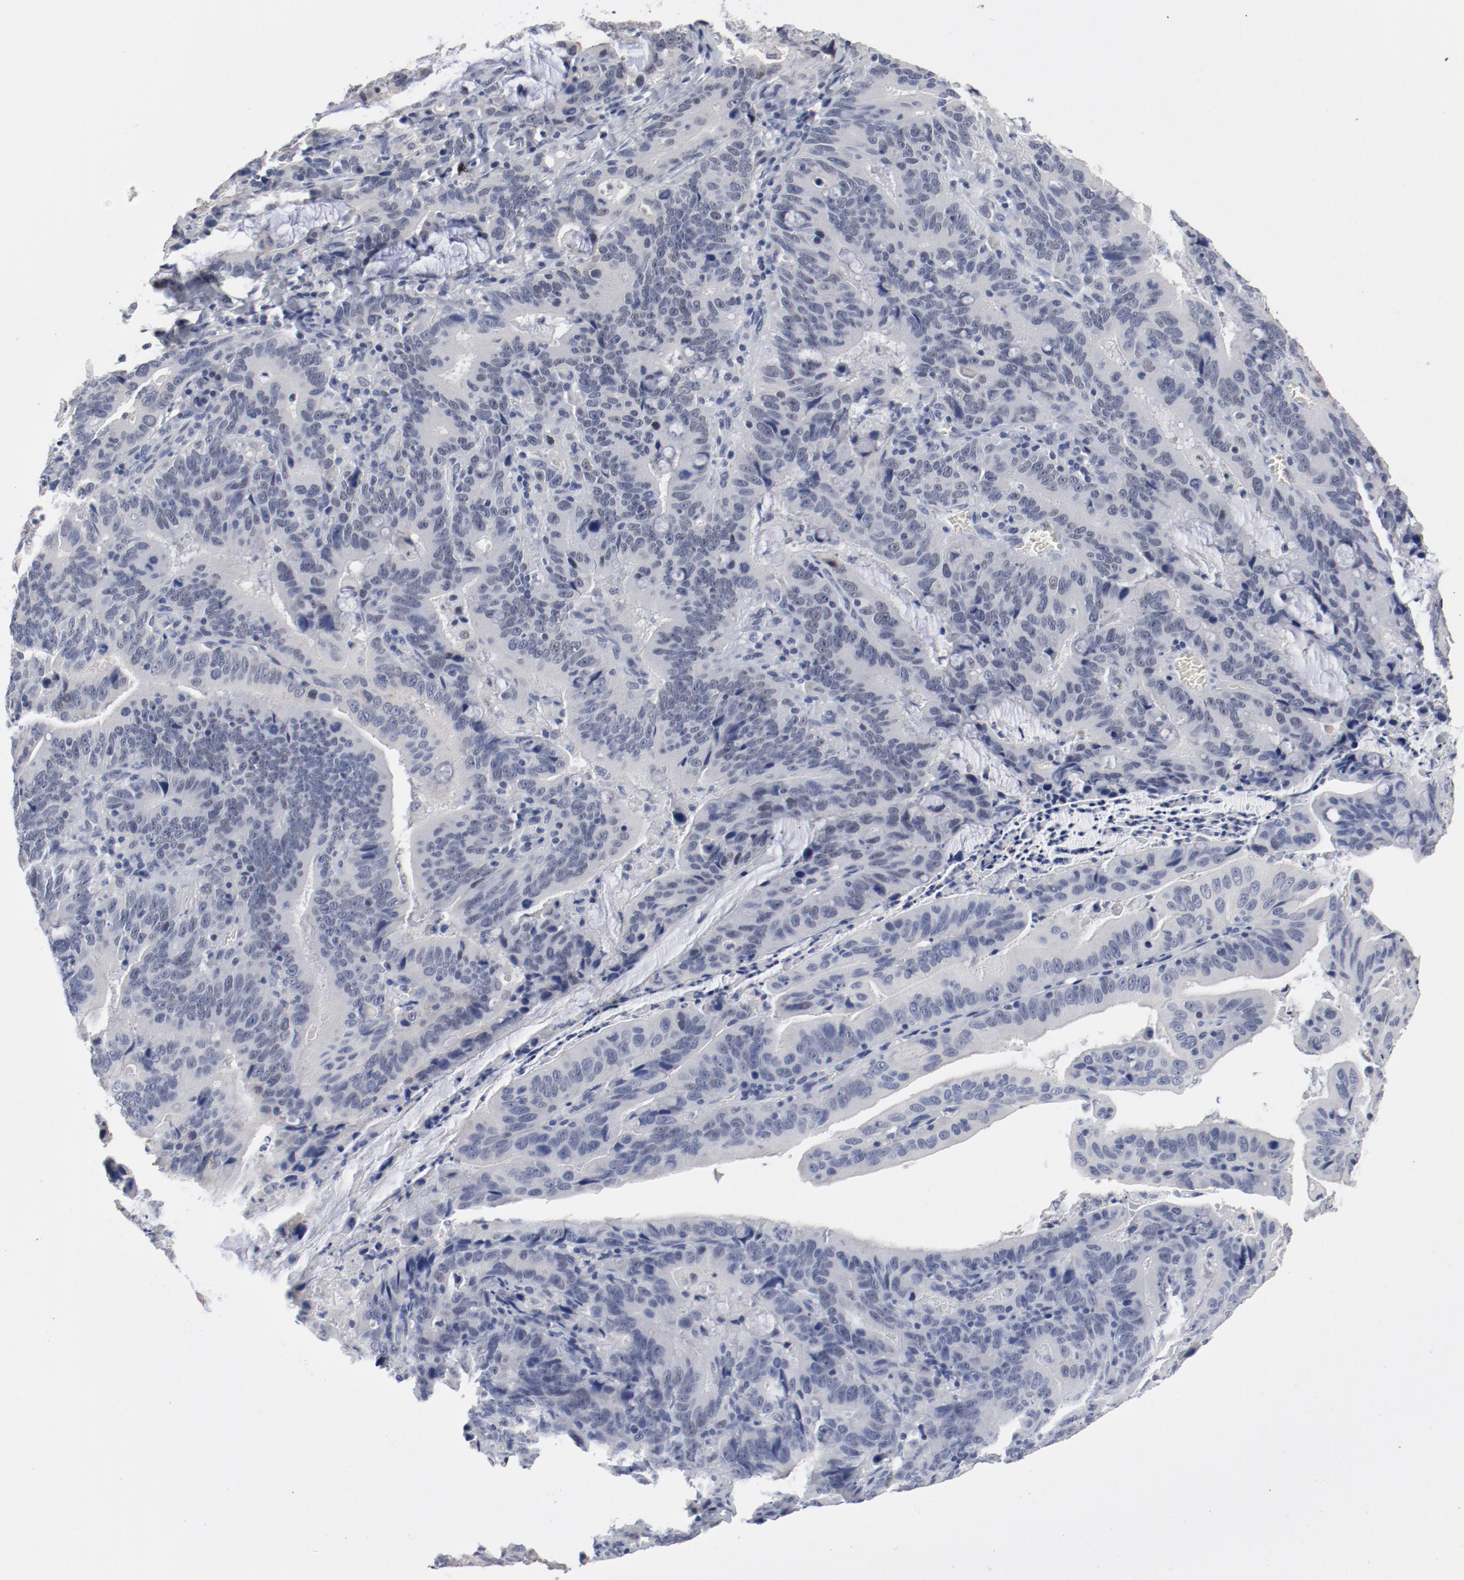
{"staining": {"intensity": "negative", "quantity": "none", "location": "none"}, "tissue": "stomach cancer", "cell_type": "Tumor cells", "image_type": "cancer", "snomed": [{"axis": "morphology", "description": "Adenocarcinoma, NOS"}, {"axis": "topography", "description": "Stomach, upper"}], "caption": "An image of human stomach cancer (adenocarcinoma) is negative for staining in tumor cells. (Stains: DAB (3,3'-diaminobenzidine) IHC with hematoxylin counter stain, Microscopy: brightfield microscopy at high magnification).", "gene": "ANKLE2", "patient": {"sex": "male", "age": 63}}